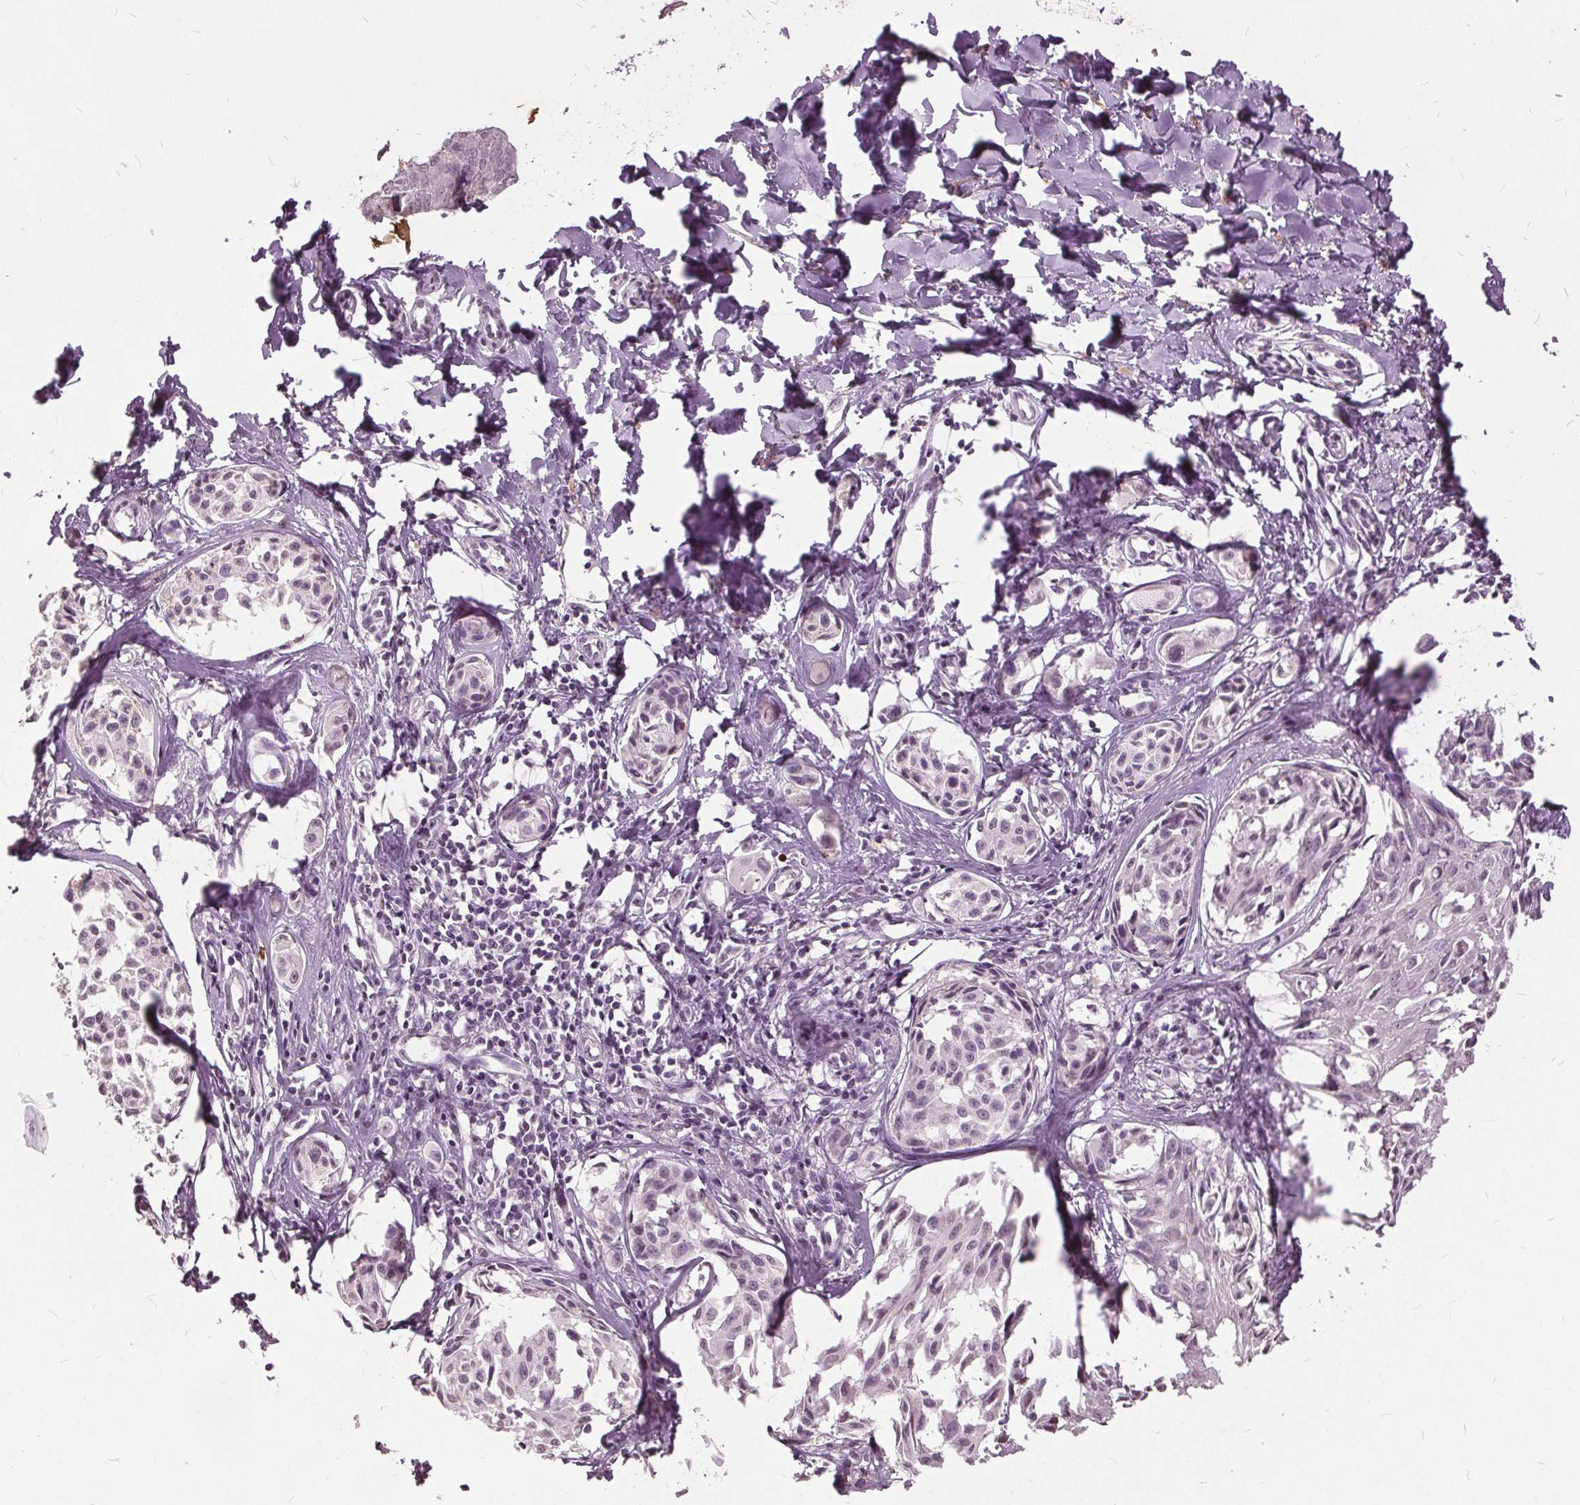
{"staining": {"intensity": "negative", "quantity": "none", "location": "none"}, "tissue": "melanoma", "cell_type": "Tumor cells", "image_type": "cancer", "snomed": [{"axis": "morphology", "description": "Malignant melanoma, NOS"}, {"axis": "topography", "description": "Skin"}], "caption": "Immunohistochemistry of melanoma exhibits no staining in tumor cells.", "gene": "CXCL16", "patient": {"sex": "male", "age": 51}}